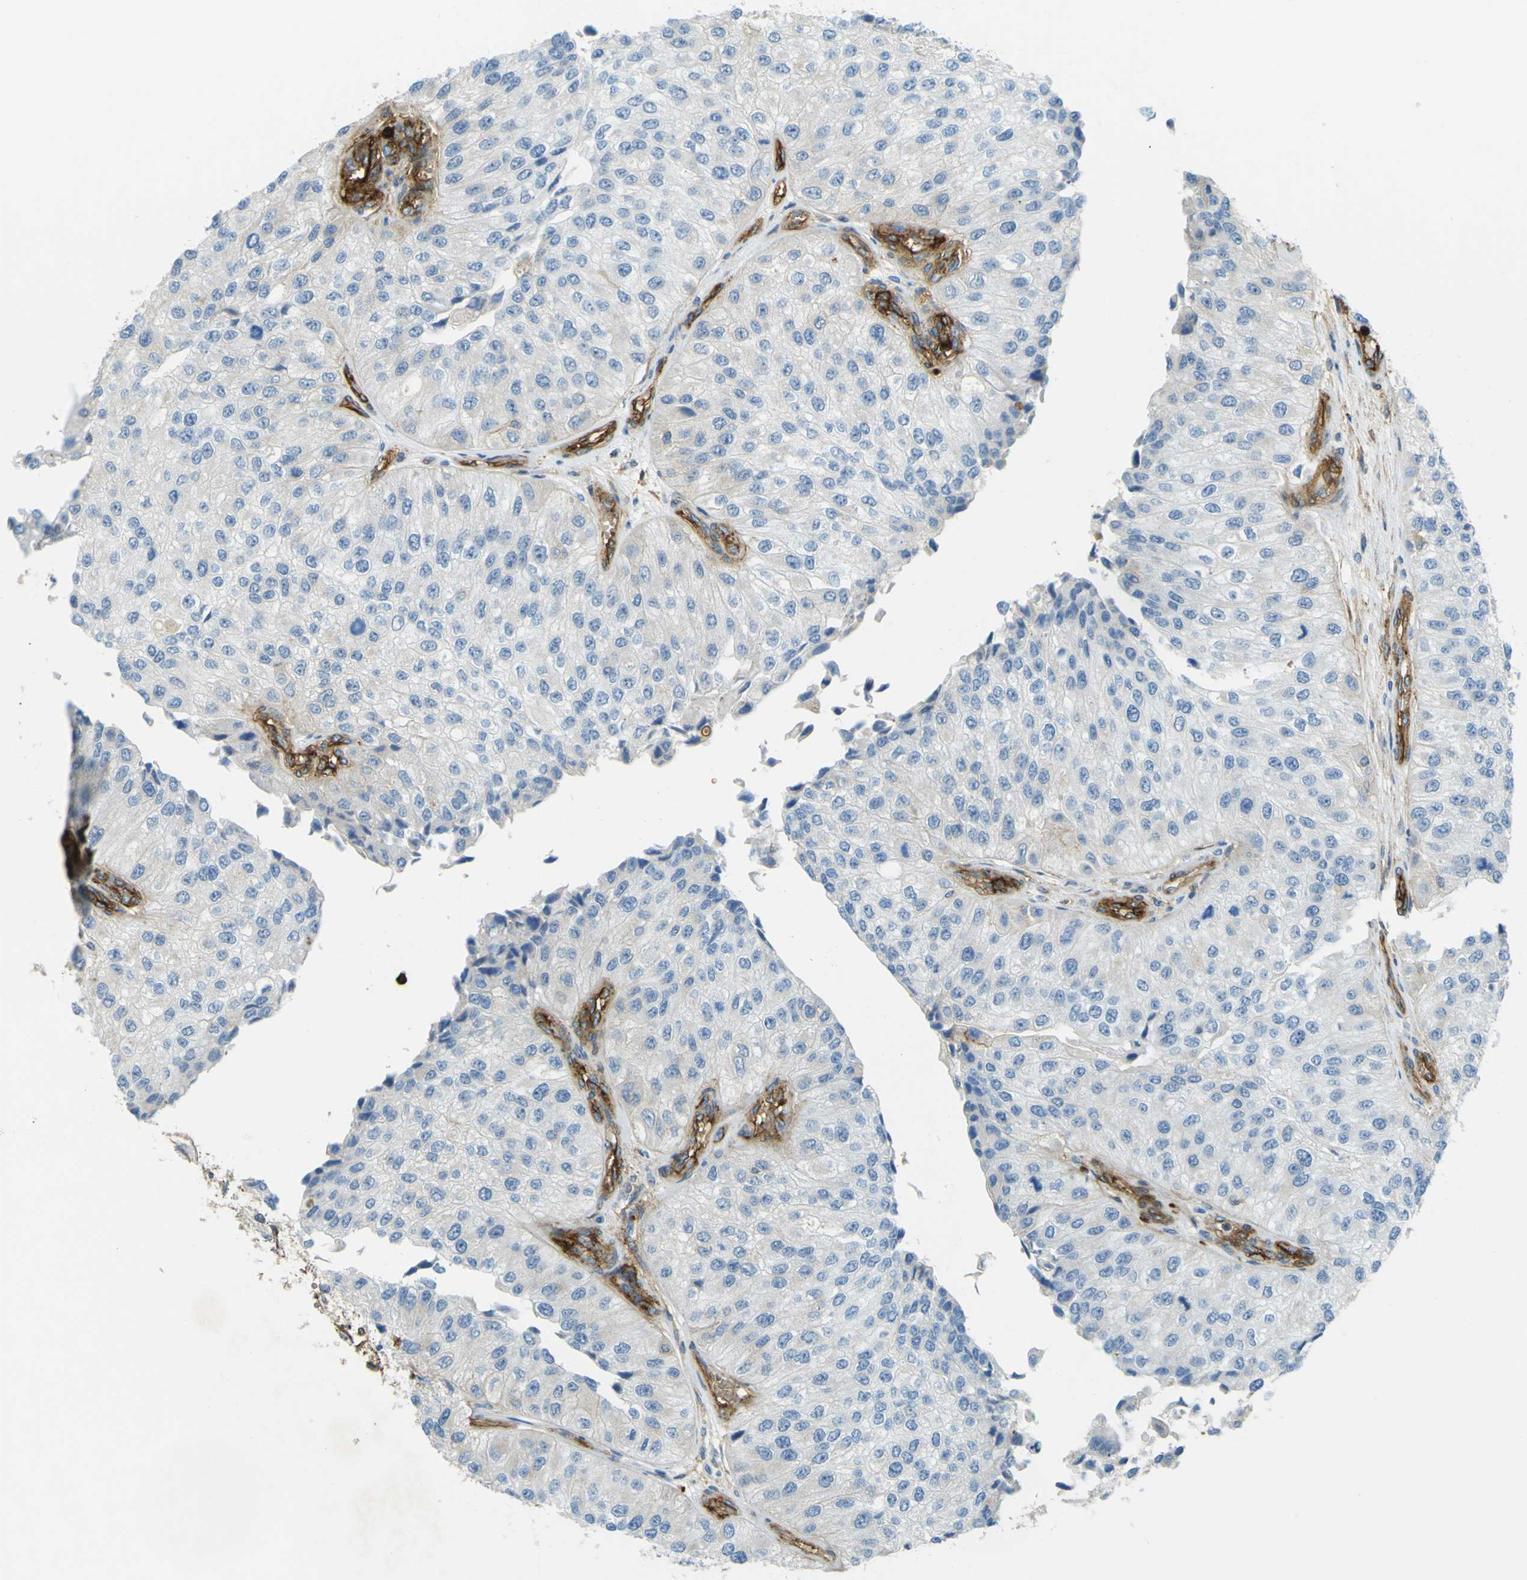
{"staining": {"intensity": "negative", "quantity": "none", "location": "none"}, "tissue": "urothelial cancer", "cell_type": "Tumor cells", "image_type": "cancer", "snomed": [{"axis": "morphology", "description": "Urothelial carcinoma, High grade"}, {"axis": "topography", "description": "Kidney"}, {"axis": "topography", "description": "Urinary bladder"}], "caption": "This is an IHC image of human high-grade urothelial carcinoma. There is no expression in tumor cells.", "gene": "PLXDC1", "patient": {"sex": "male", "age": 77}}